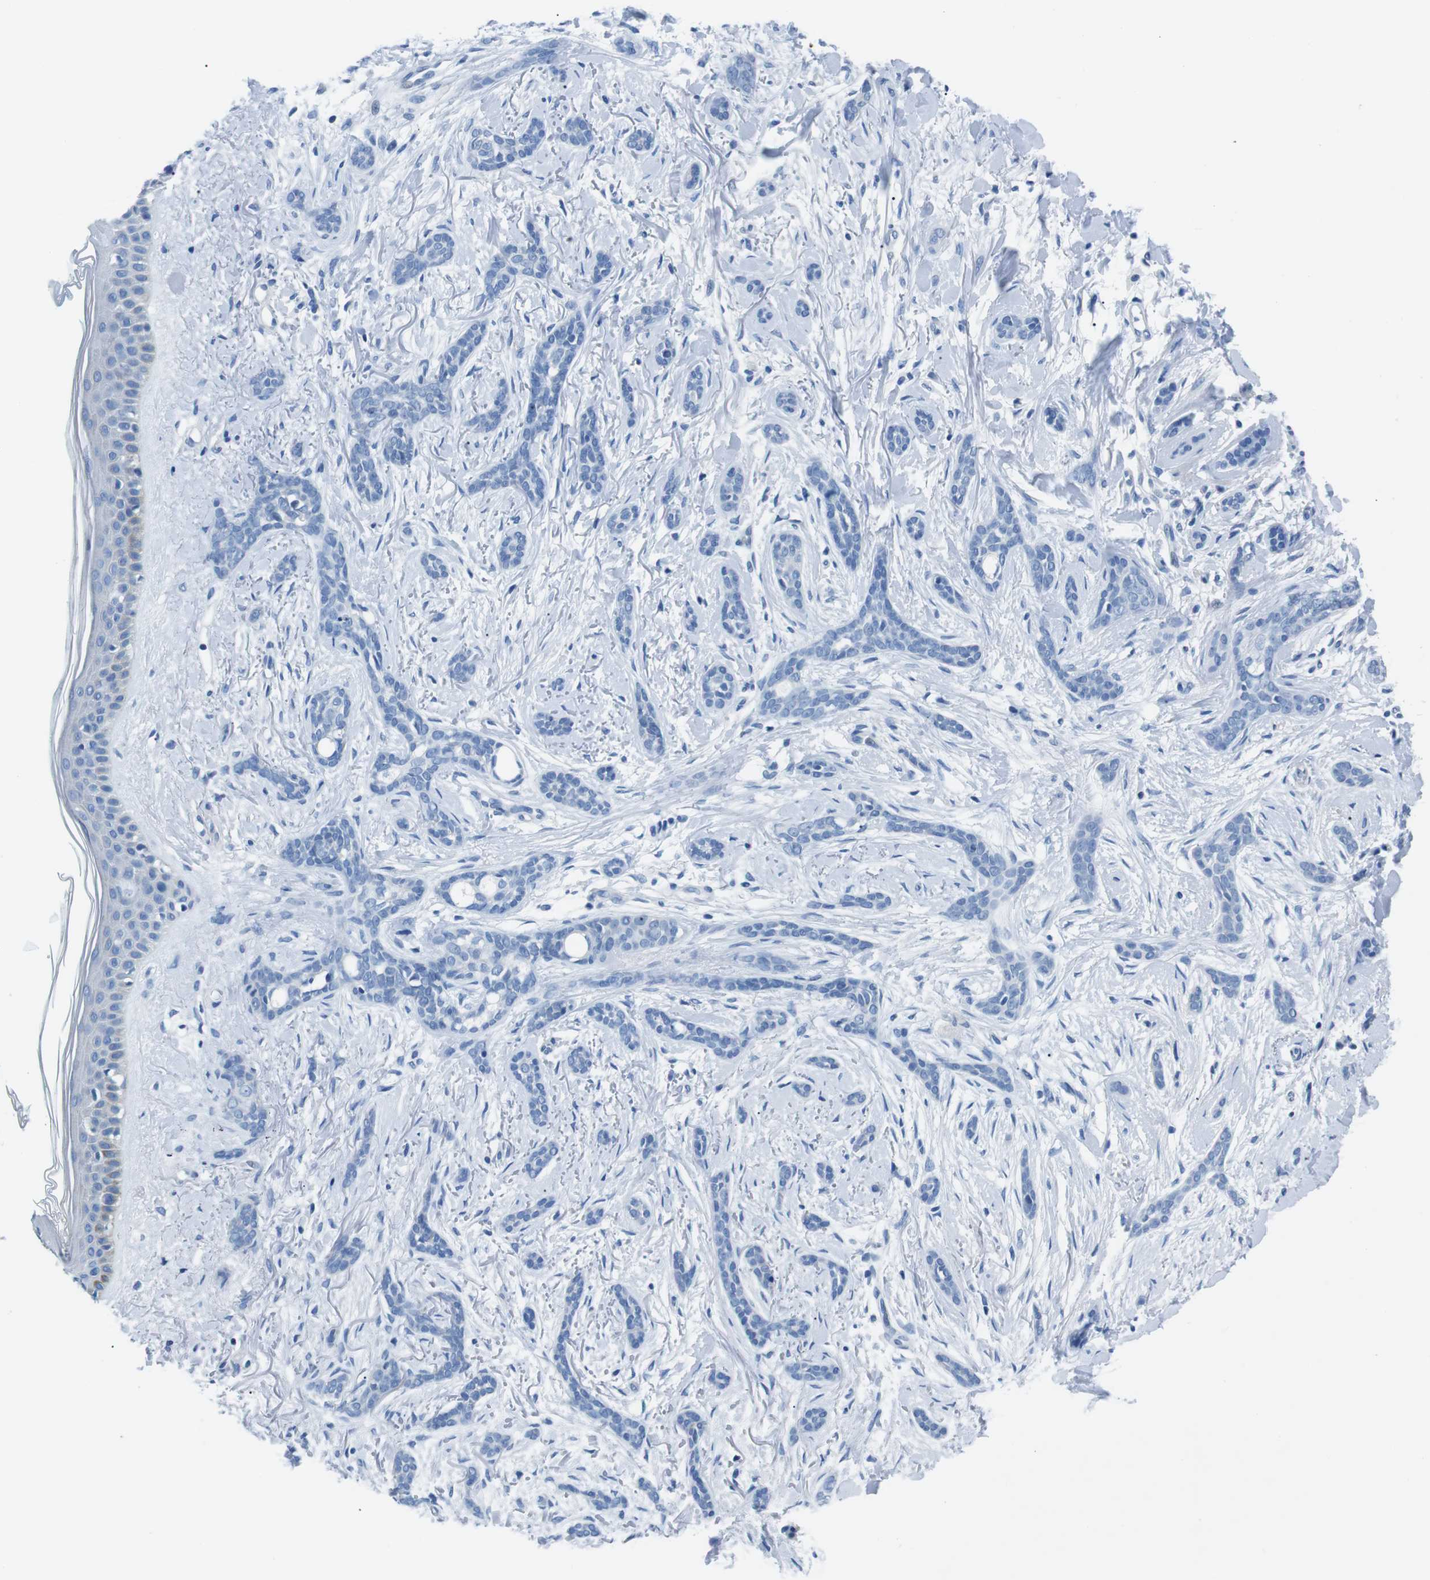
{"staining": {"intensity": "negative", "quantity": "none", "location": "none"}, "tissue": "skin cancer", "cell_type": "Tumor cells", "image_type": "cancer", "snomed": [{"axis": "morphology", "description": "Basal cell carcinoma"}, {"axis": "morphology", "description": "Adnexal tumor, benign"}, {"axis": "topography", "description": "Skin"}], "caption": "Tumor cells show no significant positivity in skin benign adnexal tumor.", "gene": "MUC2", "patient": {"sex": "female", "age": 42}}